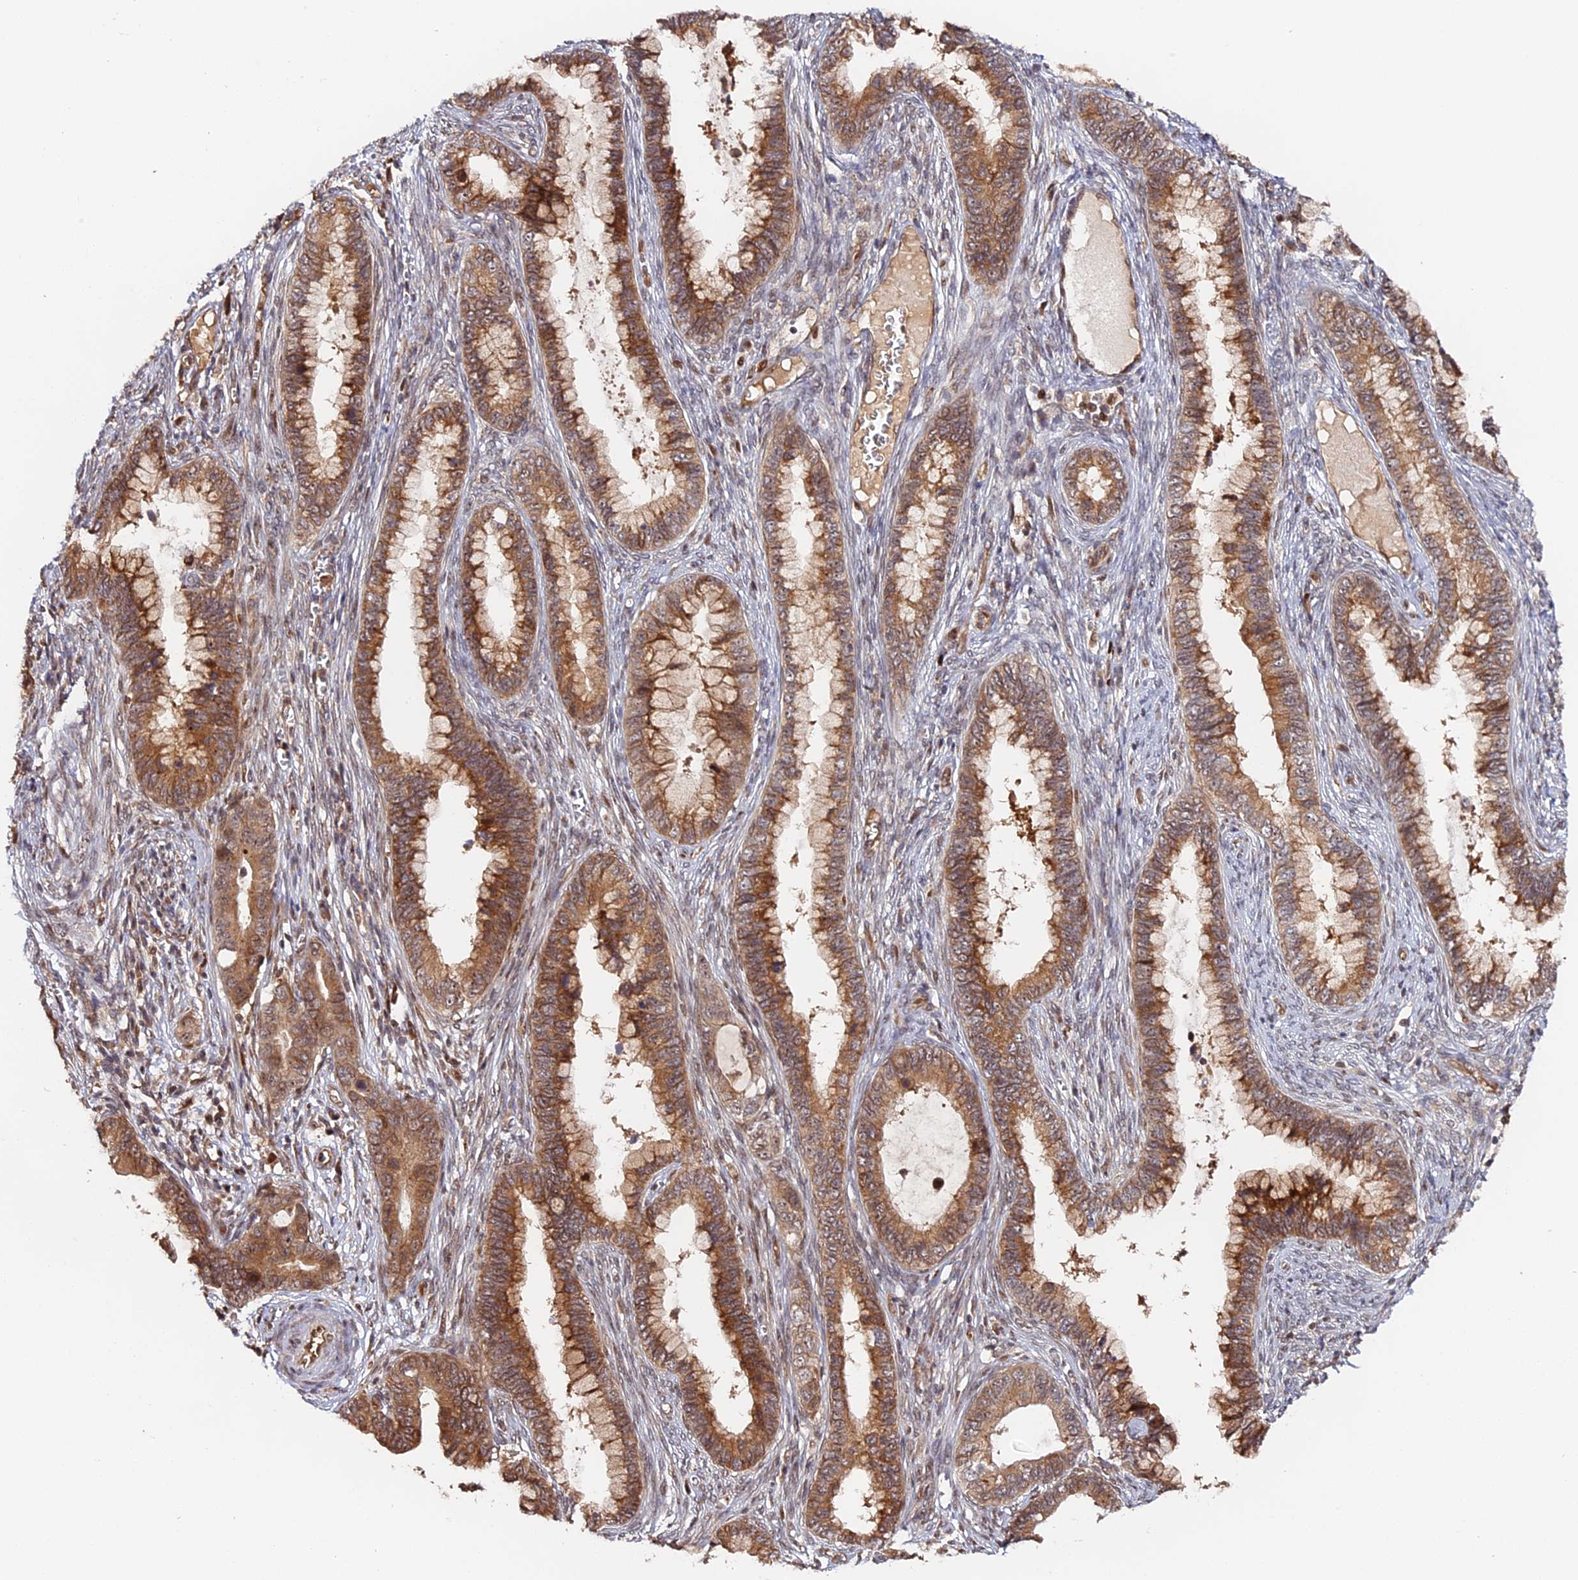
{"staining": {"intensity": "moderate", "quantity": ">75%", "location": "cytoplasmic/membranous,nuclear"}, "tissue": "cervical cancer", "cell_type": "Tumor cells", "image_type": "cancer", "snomed": [{"axis": "morphology", "description": "Adenocarcinoma, NOS"}, {"axis": "topography", "description": "Cervix"}], "caption": "Tumor cells display medium levels of moderate cytoplasmic/membranous and nuclear positivity in approximately >75% of cells in cervical cancer.", "gene": "ANKRD24", "patient": {"sex": "female", "age": 44}}